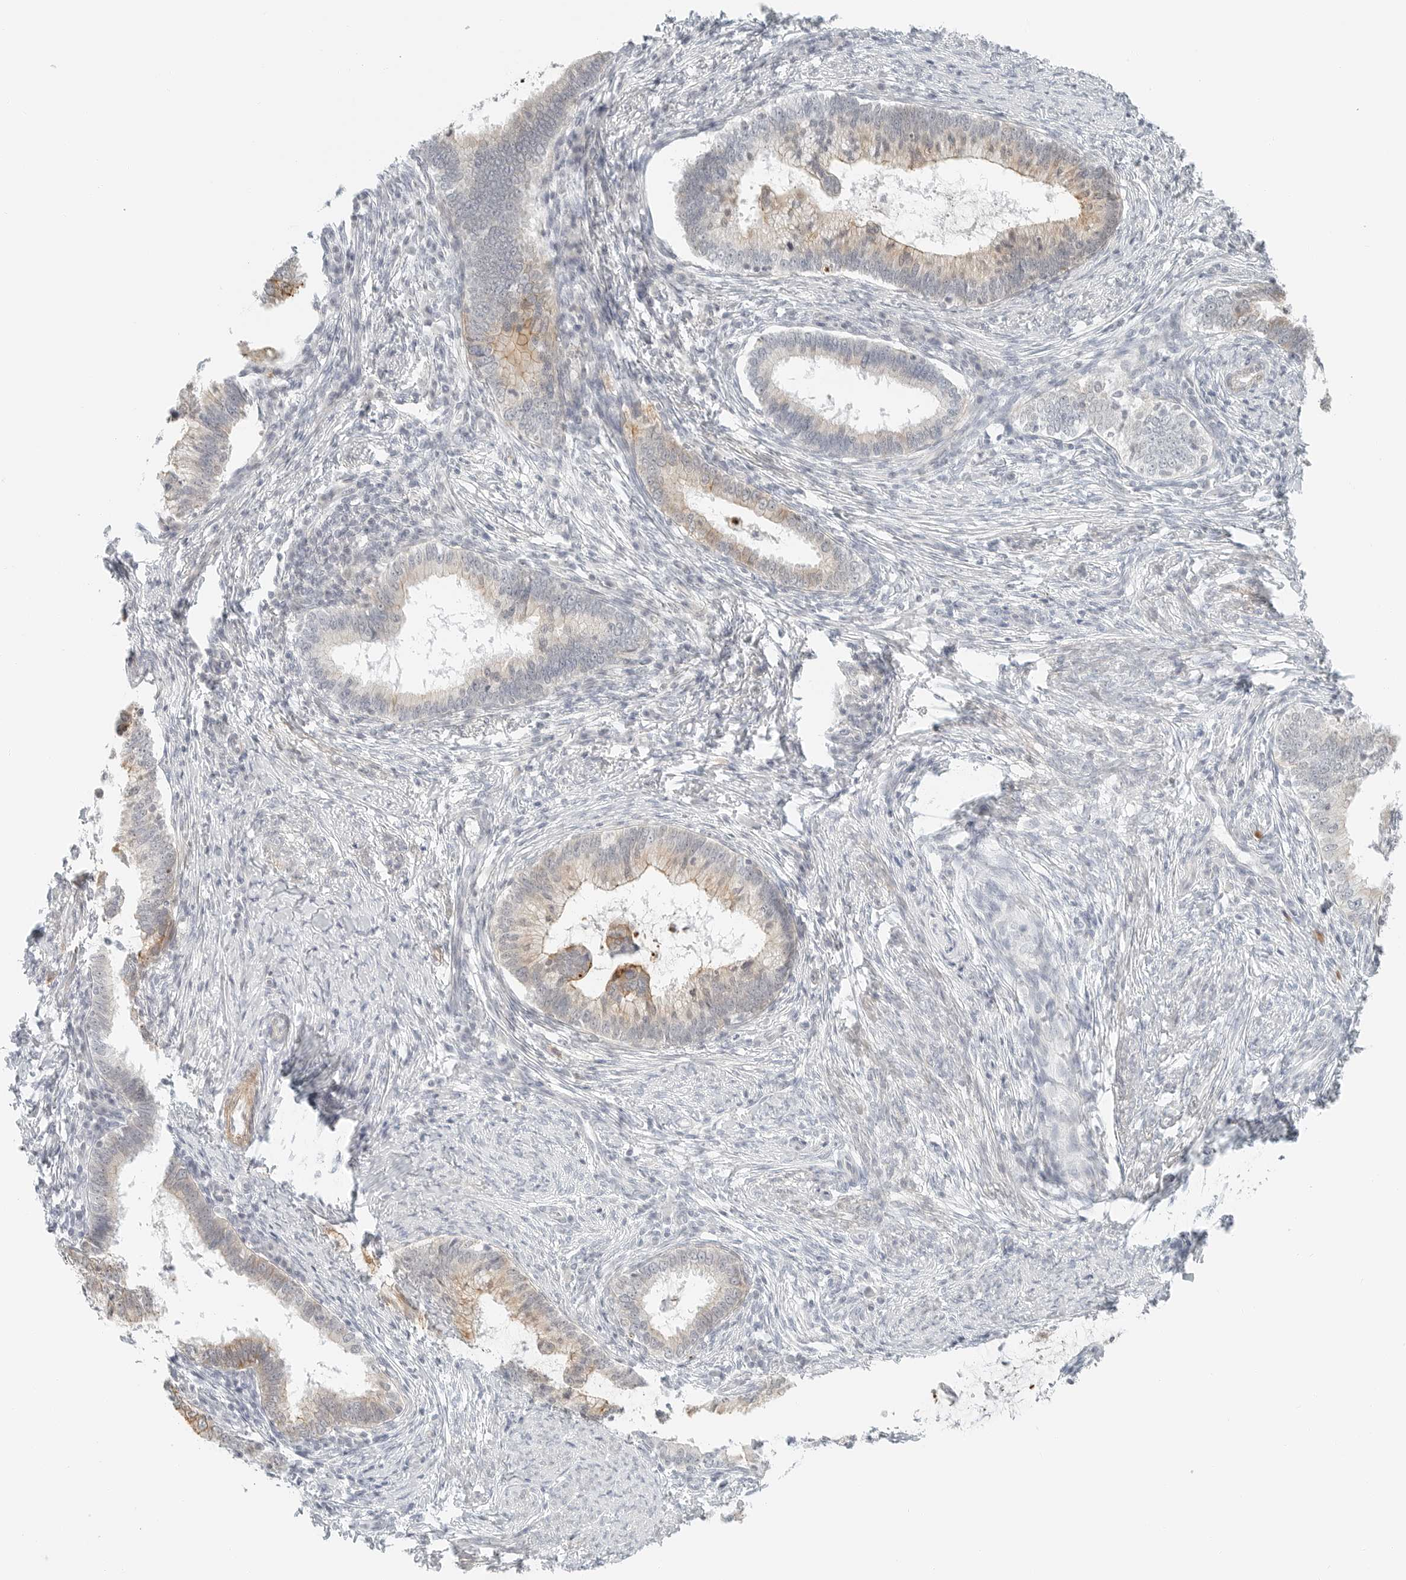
{"staining": {"intensity": "weak", "quantity": "25%-75%", "location": "cytoplasmic/membranous"}, "tissue": "cervical cancer", "cell_type": "Tumor cells", "image_type": "cancer", "snomed": [{"axis": "morphology", "description": "Adenocarcinoma, NOS"}, {"axis": "topography", "description": "Cervix"}], "caption": "Adenocarcinoma (cervical) was stained to show a protein in brown. There is low levels of weak cytoplasmic/membranous expression in approximately 25%-75% of tumor cells. Nuclei are stained in blue.", "gene": "IQCC", "patient": {"sex": "female", "age": 36}}